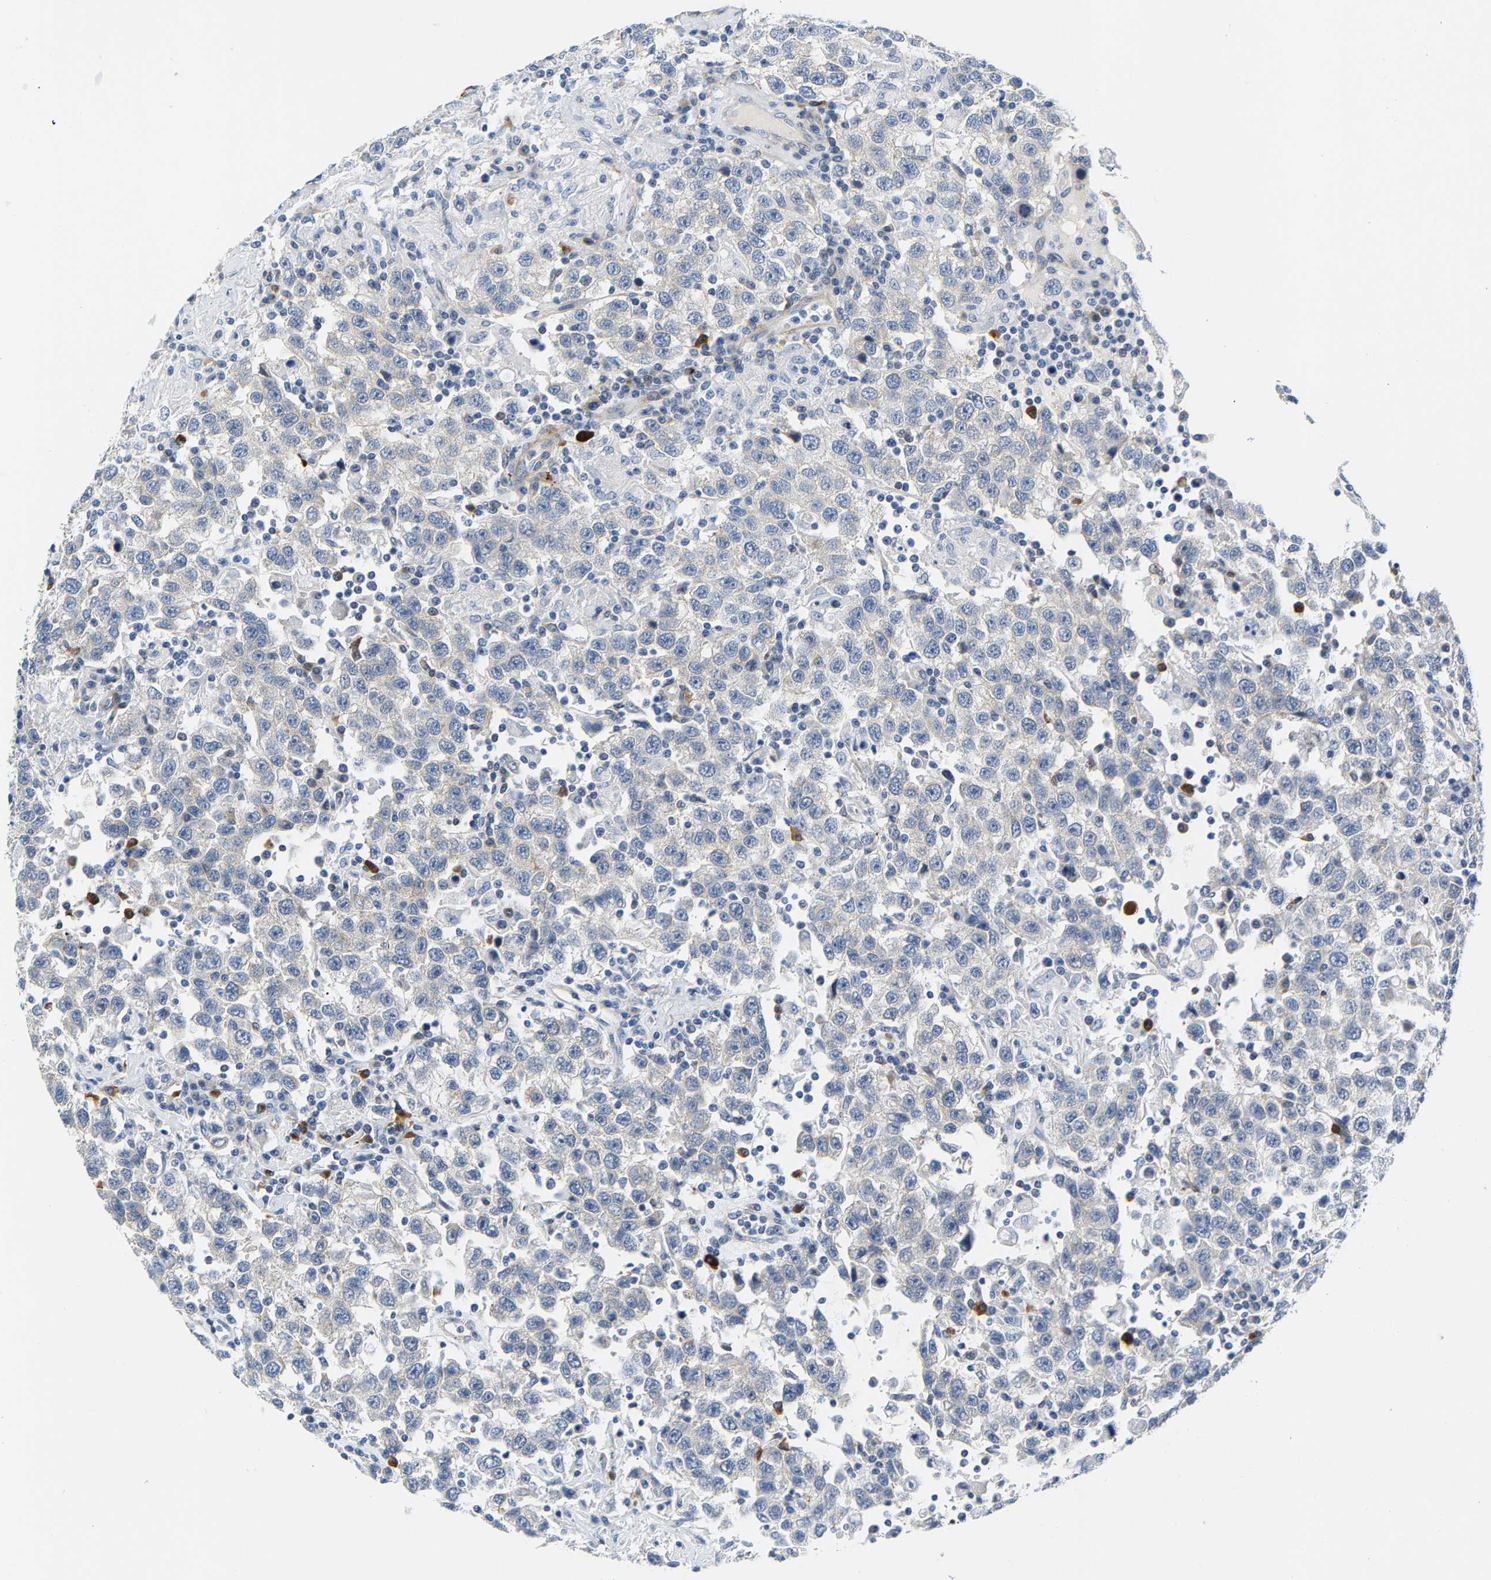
{"staining": {"intensity": "negative", "quantity": "none", "location": "none"}, "tissue": "testis cancer", "cell_type": "Tumor cells", "image_type": "cancer", "snomed": [{"axis": "morphology", "description": "Seminoma, NOS"}, {"axis": "topography", "description": "Testis"}], "caption": "IHC histopathology image of testis seminoma stained for a protein (brown), which shows no positivity in tumor cells.", "gene": "PAWR", "patient": {"sex": "male", "age": 41}}